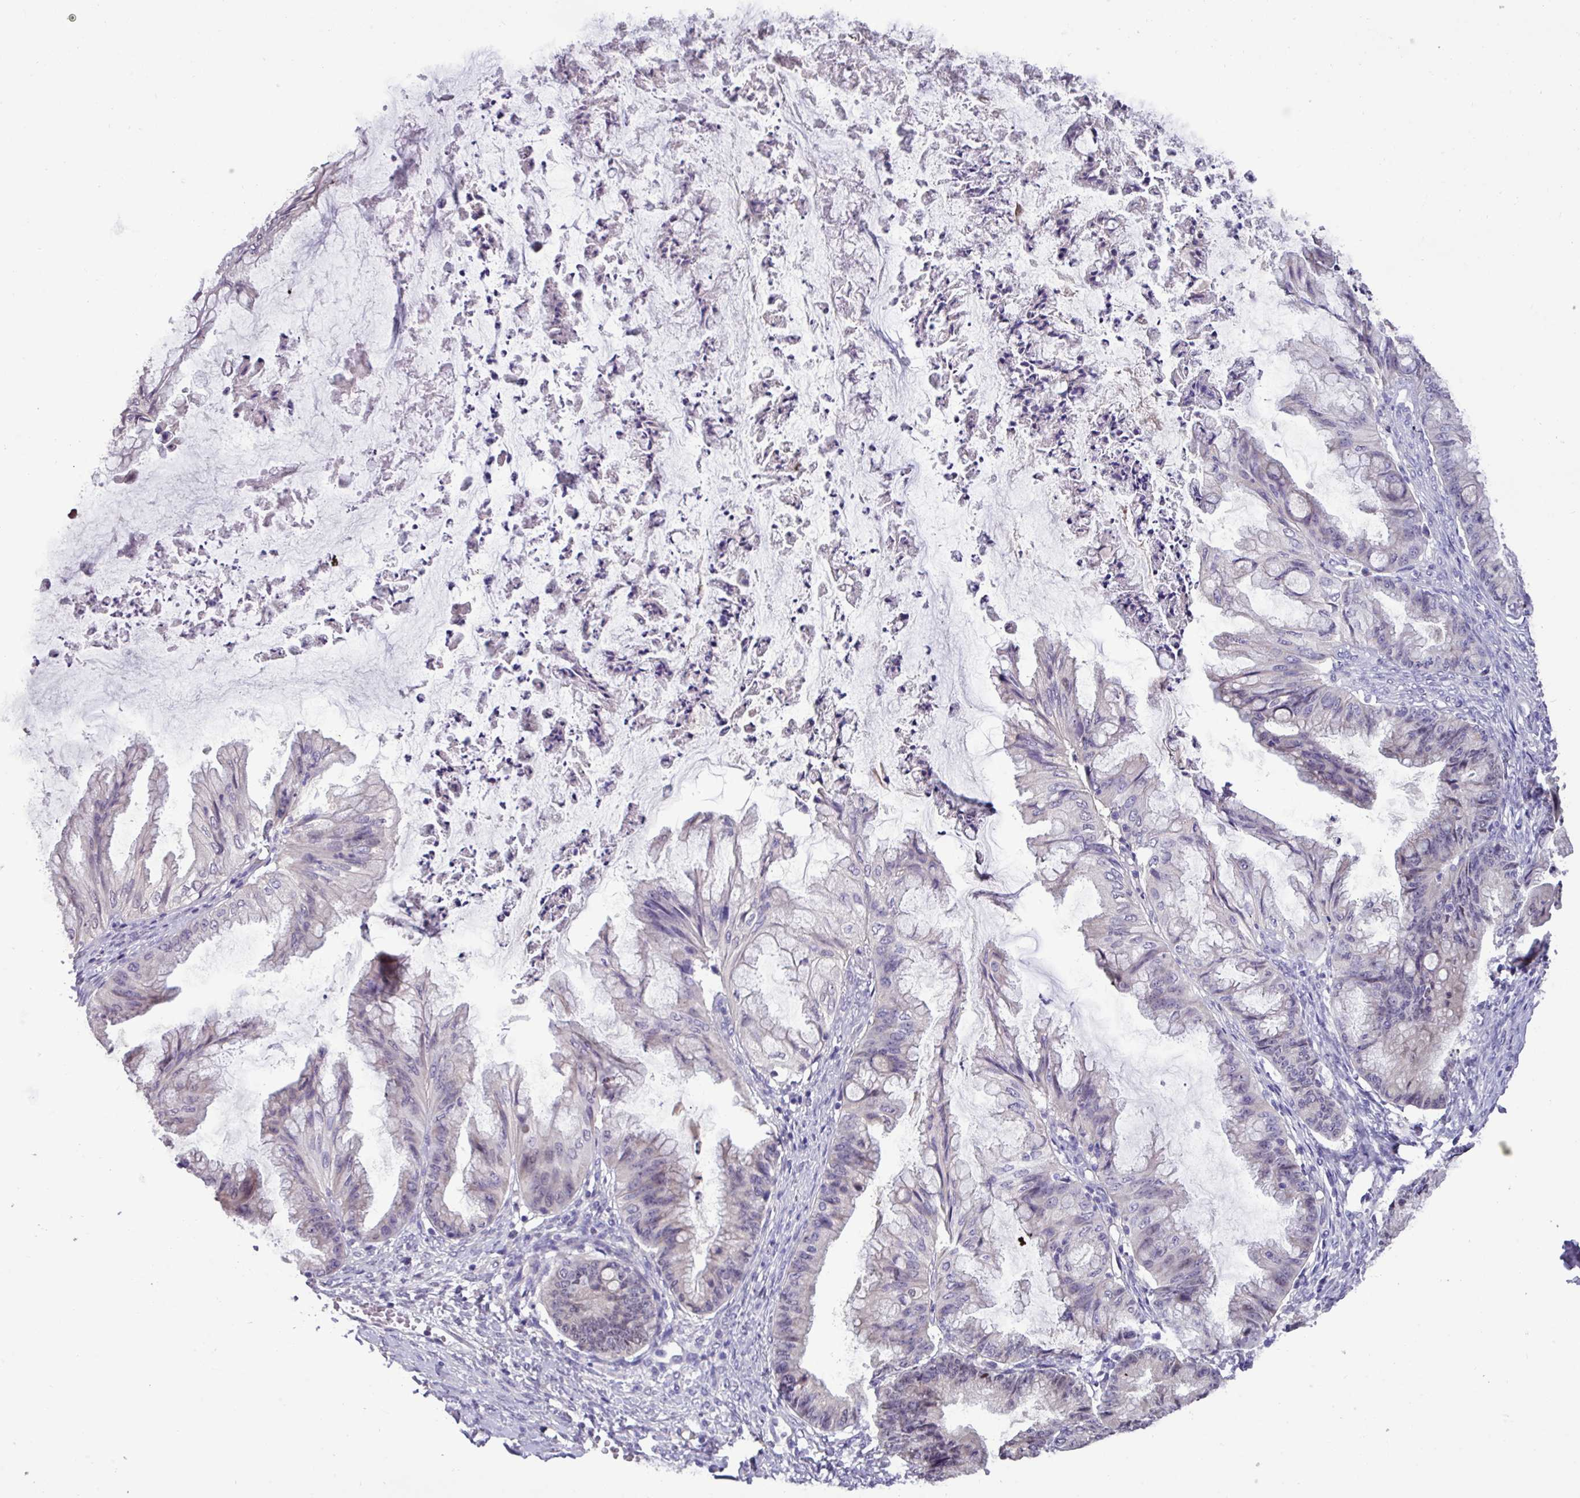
{"staining": {"intensity": "negative", "quantity": "none", "location": "none"}, "tissue": "ovarian cancer", "cell_type": "Tumor cells", "image_type": "cancer", "snomed": [{"axis": "morphology", "description": "Cystadenocarcinoma, mucinous, NOS"}, {"axis": "topography", "description": "Ovary"}], "caption": "Tumor cells show no significant protein staining in ovarian cancer.", "gene": "PAX8", "patient": {"sex": "female", "age": 35}}